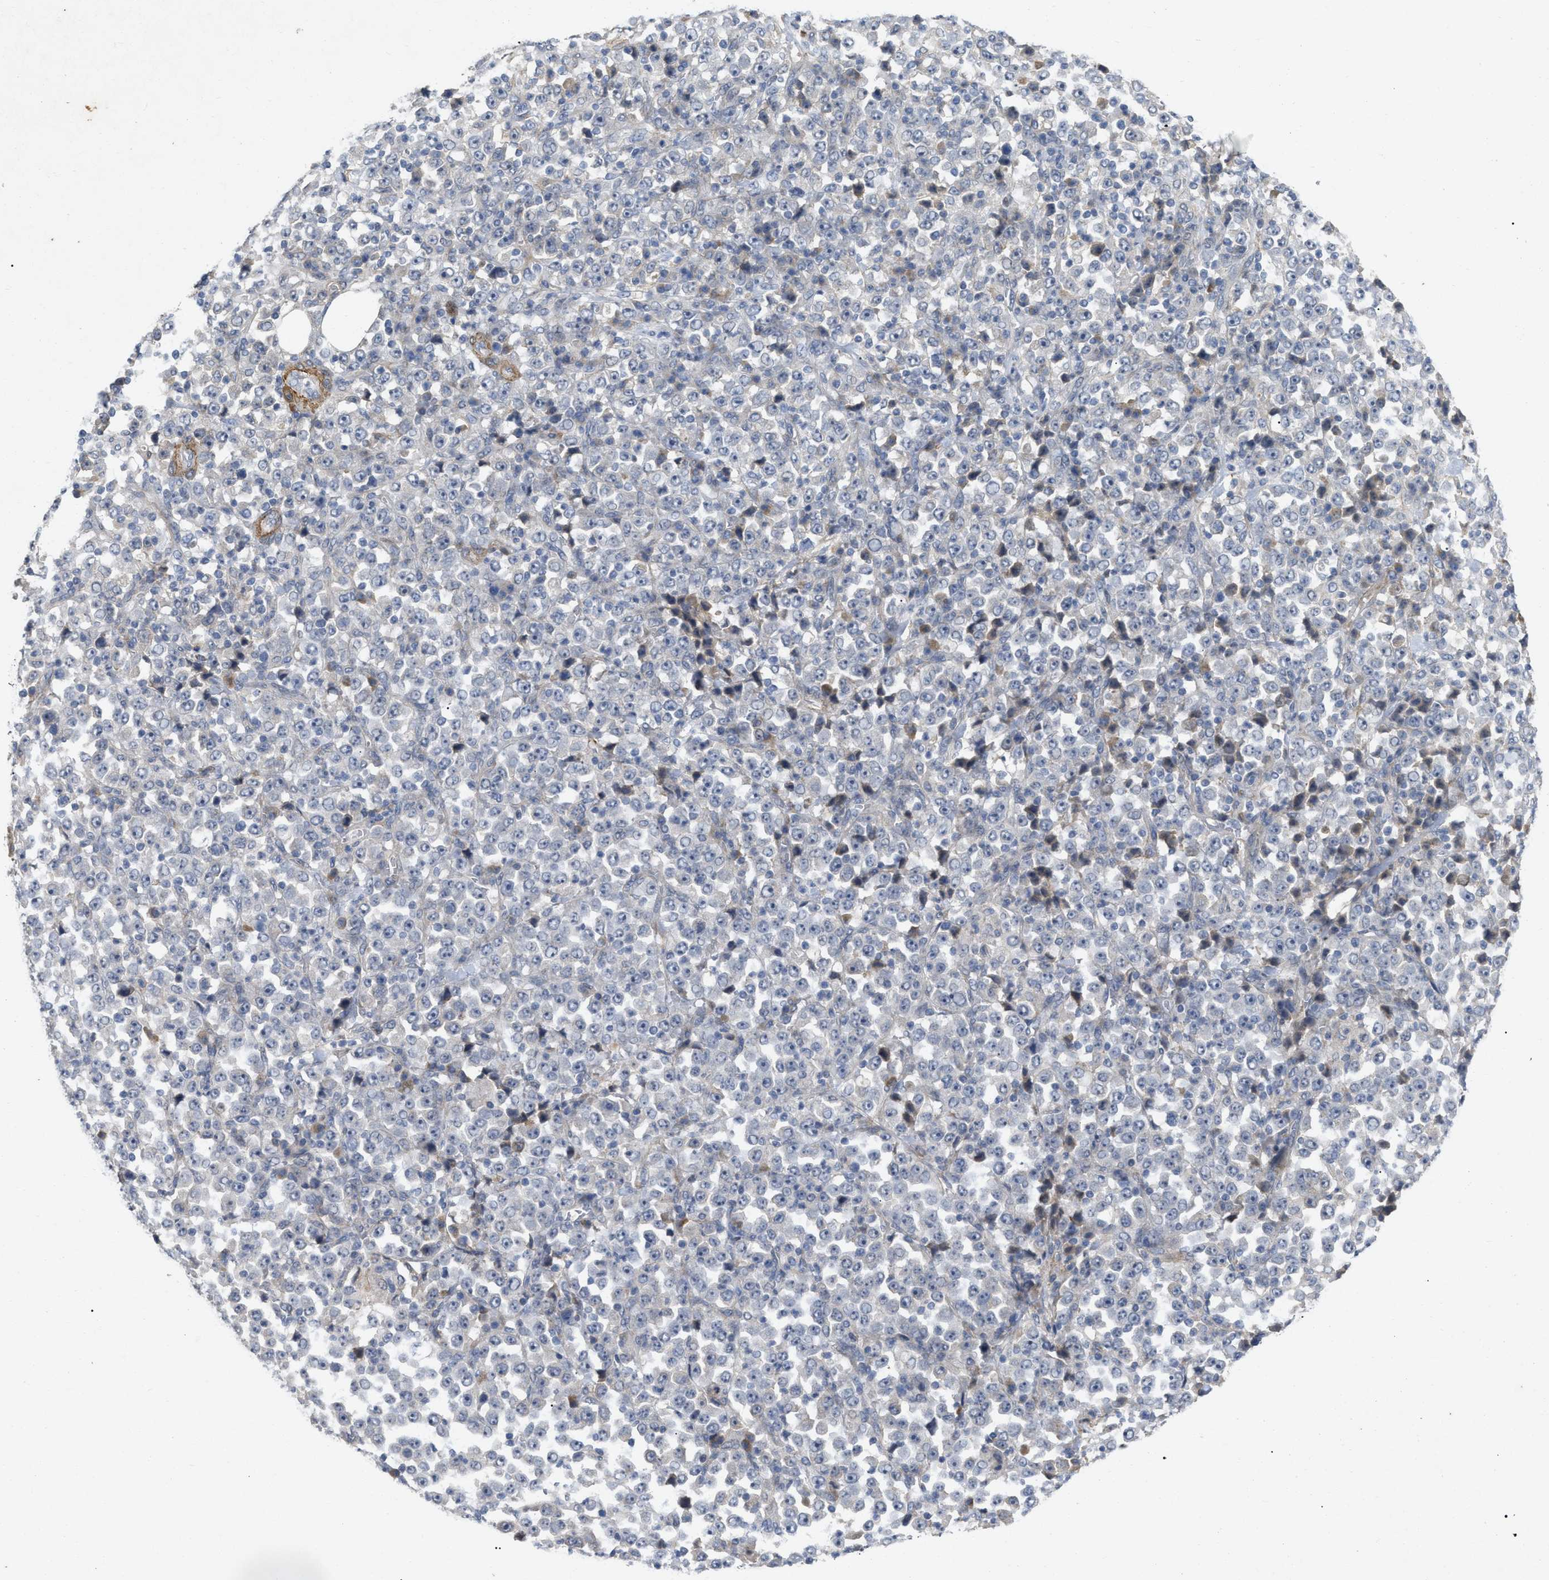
{"staining": {"intensity": "negative", "quantity": "none", "location": "none"}, "tissue": "stomach cancer", "cell_type": "Tumor cells", "image_type": "cancer", "snomed": [{"axis": "morphology", "description": "Normal tissue, NOS"}, {"axis": "morphology", "description": "Adenocarcinoma, NOS"}, {"axis": "topography", "description": "Stomach, upper"}, {"axis": "topography", "description": "Stomach"}], "caption": "Immunohistochemistry histopathology image of neoplastic tissue: human stomach adenocarcinoma stained with DAB (3,3'-diaminobenzidine) demonstrates no significant protein staining in tumor cells.", "gene": "ST6GALNAC6", "patient": {"sex": "male", "age": 59}}